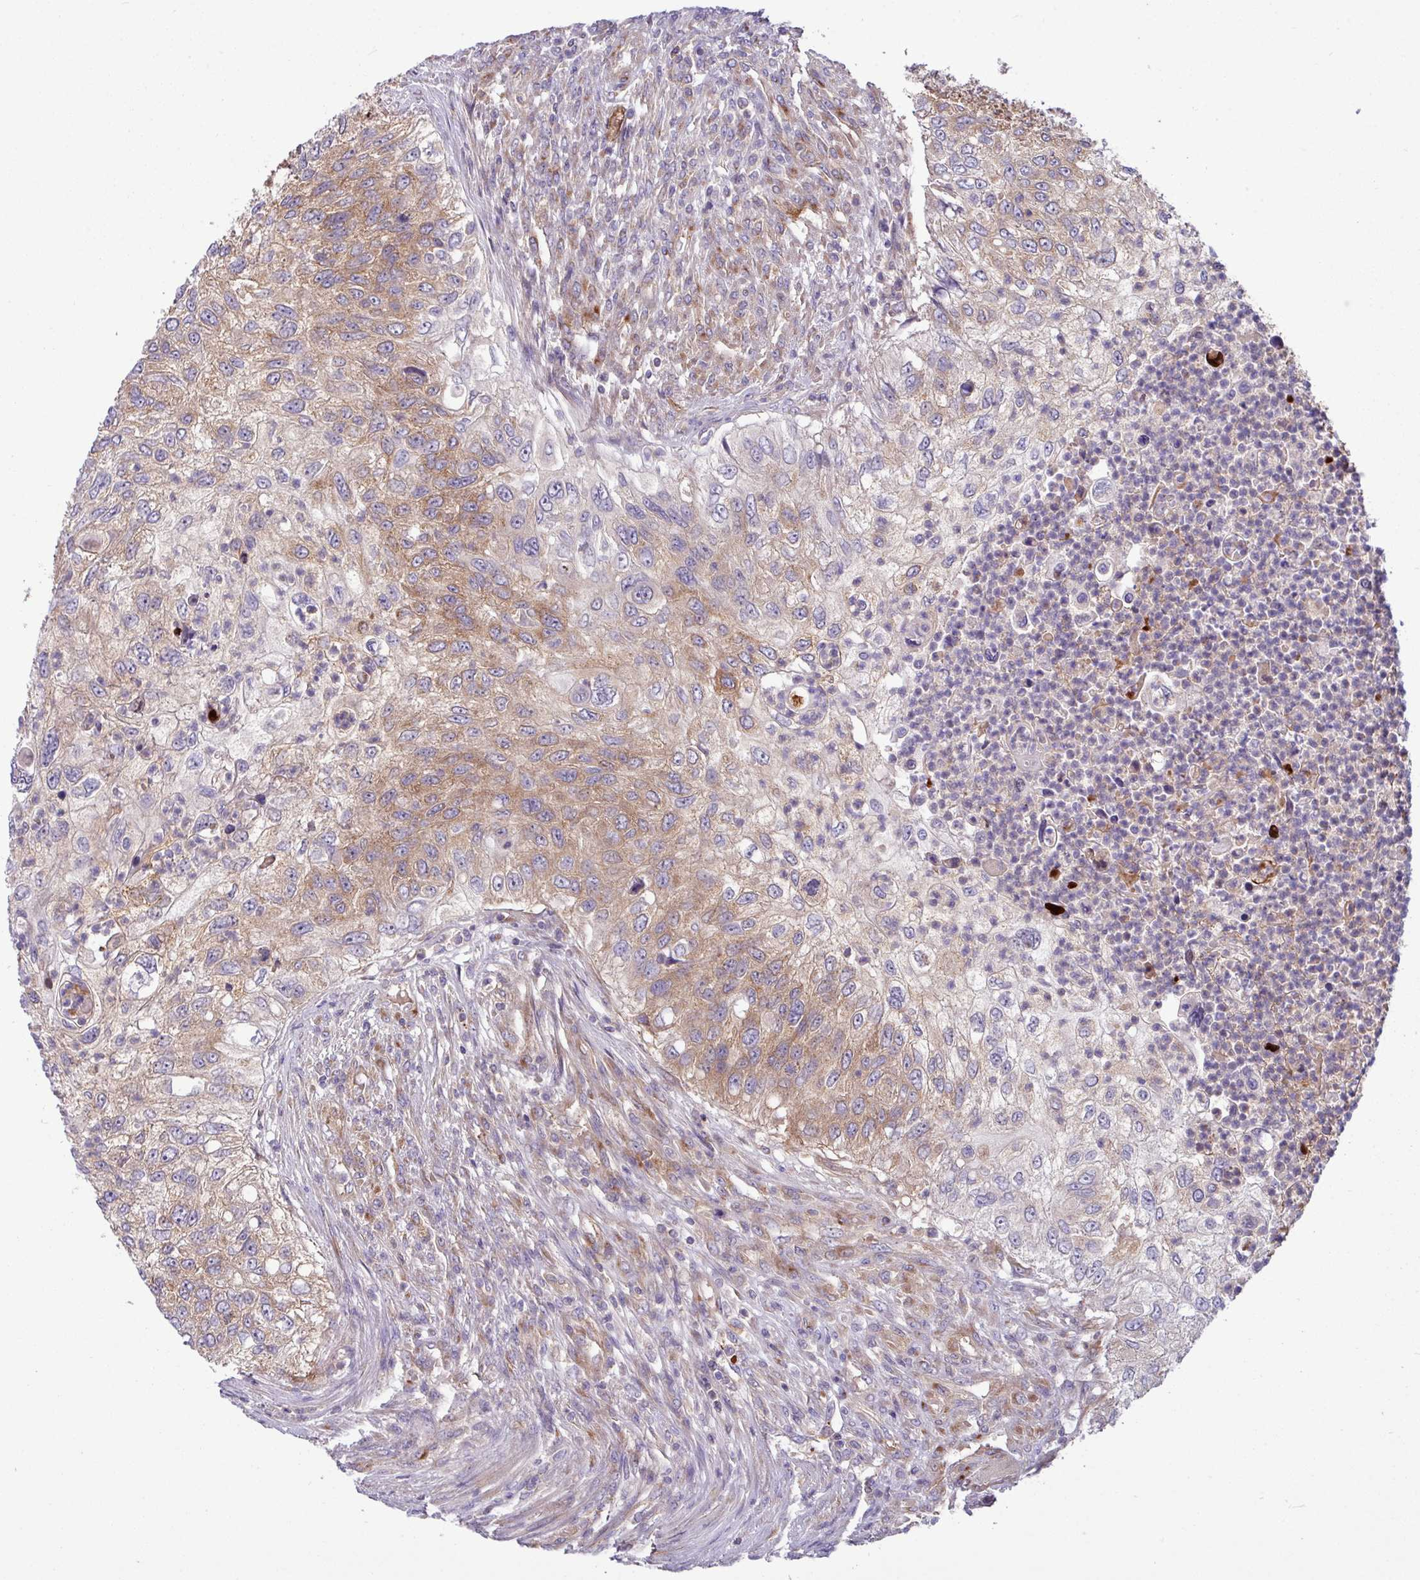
{"staining": {"intensity": "moderate", "quantity": ">75%", "location": "cytoplasmic/membranous"}, "tissue": "urothelial cancer", "cell_type": "Tumor cells", "image_type": "cancer", "snomed": [{"axis": "morphology", "description": "Urothelial carcinoma, High grade"}, {"axis": "topography", "description": "Urinary bladder"}], "caption": "The immunohistochemical stain shows moderate cytoplasmic/membranous staining in tumor cells of urothelial cancer tissue. (DAB (3,3'-diaminobenzidine) = brown stain, brightfield microscopy at high magnification).", "gene": "LSM12", "patient": {"sex": "female", "age": 60}}